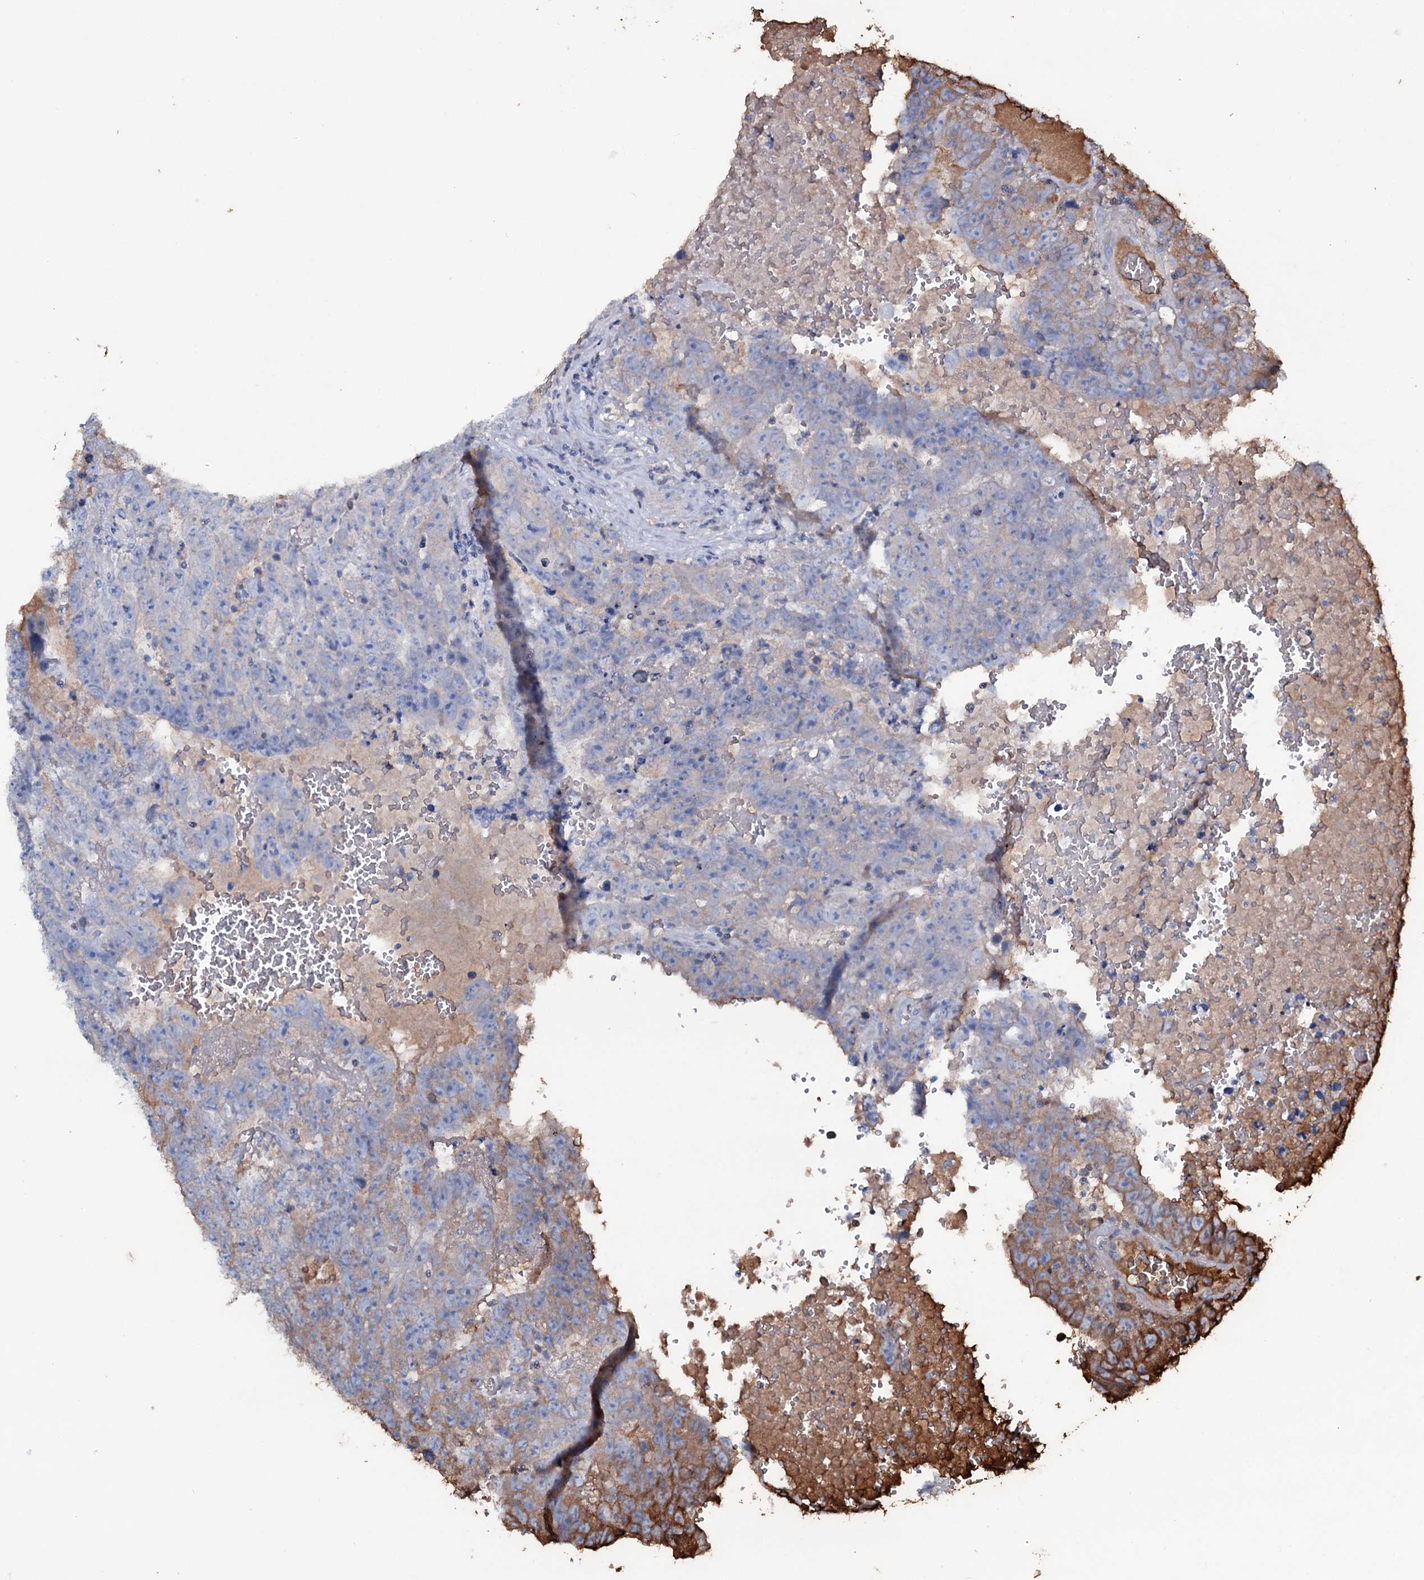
{"staining": {"intensity": "weak", "quantity": "<25%", "location": "cytoplasmic/membranous"}, "tissue": "testis cancer", "cell_type": "Tumor cells", "image_type": "cancer", "snomed": [{"axis": "morphology", "description": "Carcinoma, Embryonal, NOS"}, {"axis": "topography", "description": "Testis"}], "caption": "A histopathology image of testis cancer stained for a protein demonstrates no brown staining in tumor cells.", "gene": "EDN1", "patient": {"sex": "male", "age": 25}}